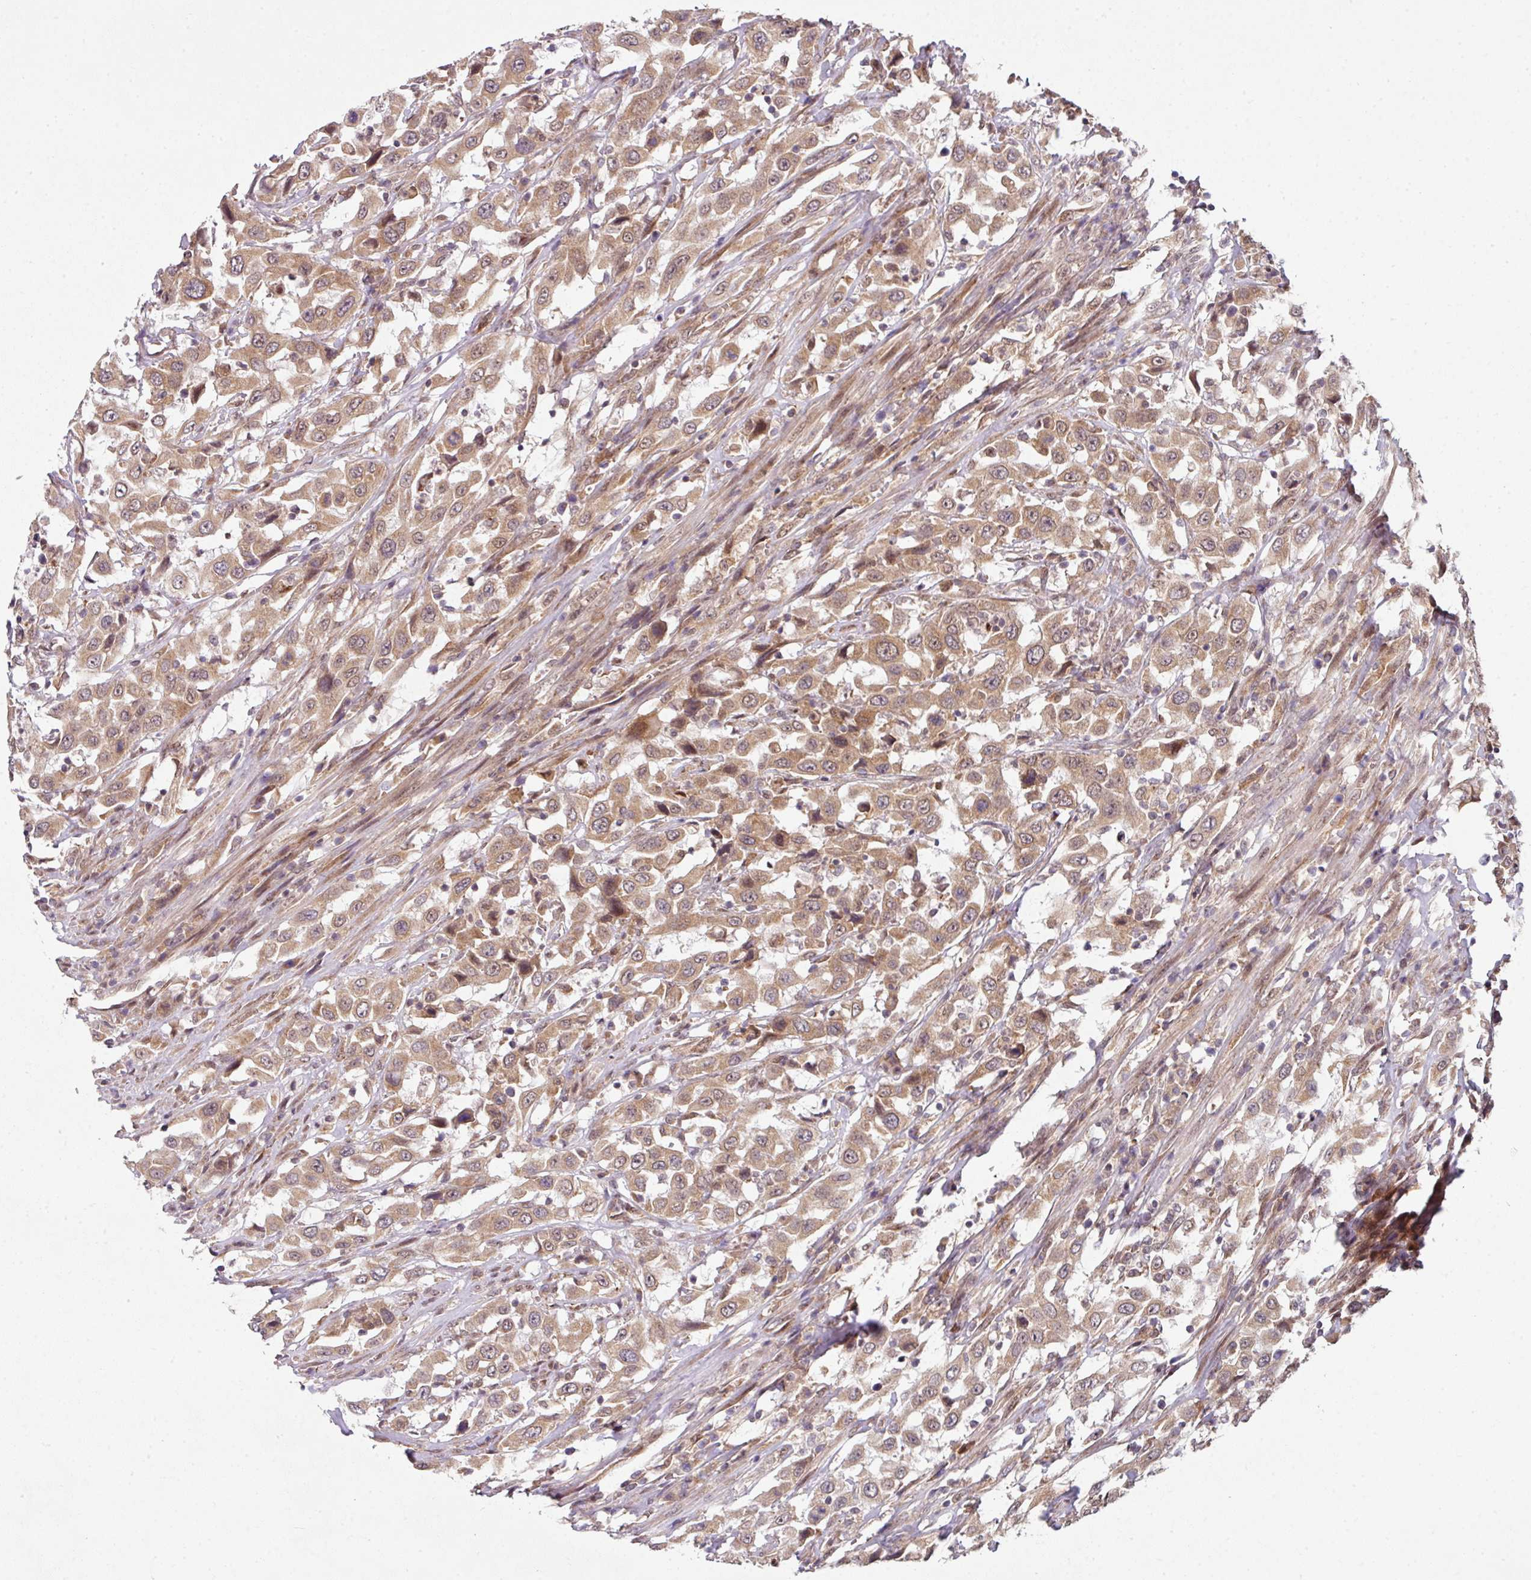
{"staining": {"intensity": "moderate", "quantity": ">75%", "location": "cytoplasmic/membranous,nuclear"}, "tissue": "urothelial cancer", "cell_type": "Tumor cells", "image_type": "cancer", "snomed": [{"axis": "morphology", "description": "Urothelial carcinoma, High grade"}, {"axis": "topography", "description": "Urinary bladder"}], "caption": "This is a histology image of IHC staining of urothelial cancer, which shows moderate staining in the cytoplasmic/membranous and nuclear of tumor cells.", "gene": "CAMLG", "patient": {"sex": "male", "age": 61}}